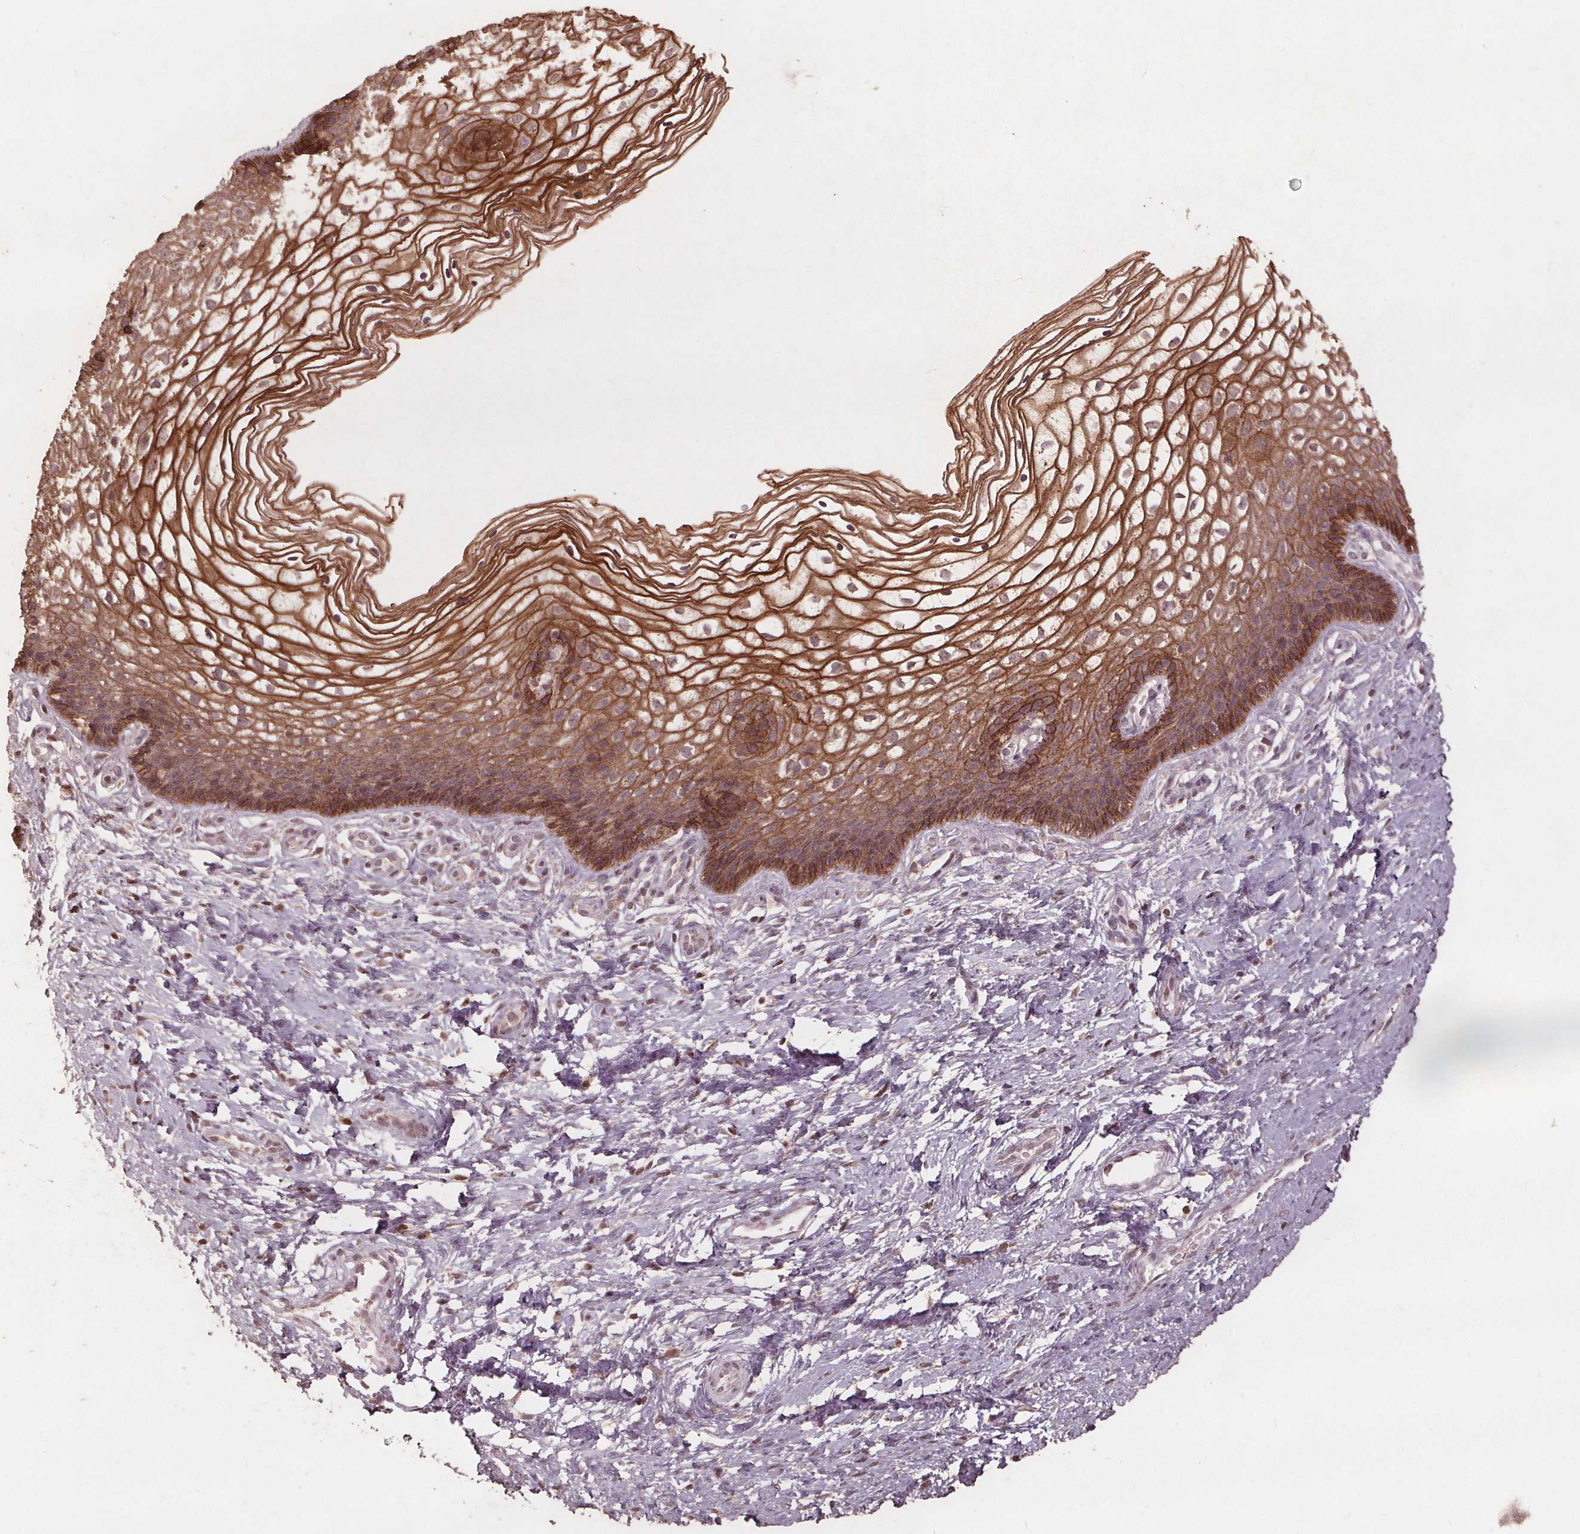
{"staining": {"intensity": "moderate", "quantity": "<25%", "location": "cytoplasmic/membranous"}, "tissue": "cervix", "cell_type": "Glandular cells", "image_type": "normal", "snomed": [{"axis": "morphology", "description": "Normal tissue, NOS"}, {"axis": "topography", "description": "Cervix"}], "caption": "An image showing moderate cytoplasmic/membranous positivity in about <25% of glandular cells in unremarkable cervix, as visualized by brown immunohistochemical staining.", "gene": "DSG3", "patient": {"sex": "female", "age": 34}}